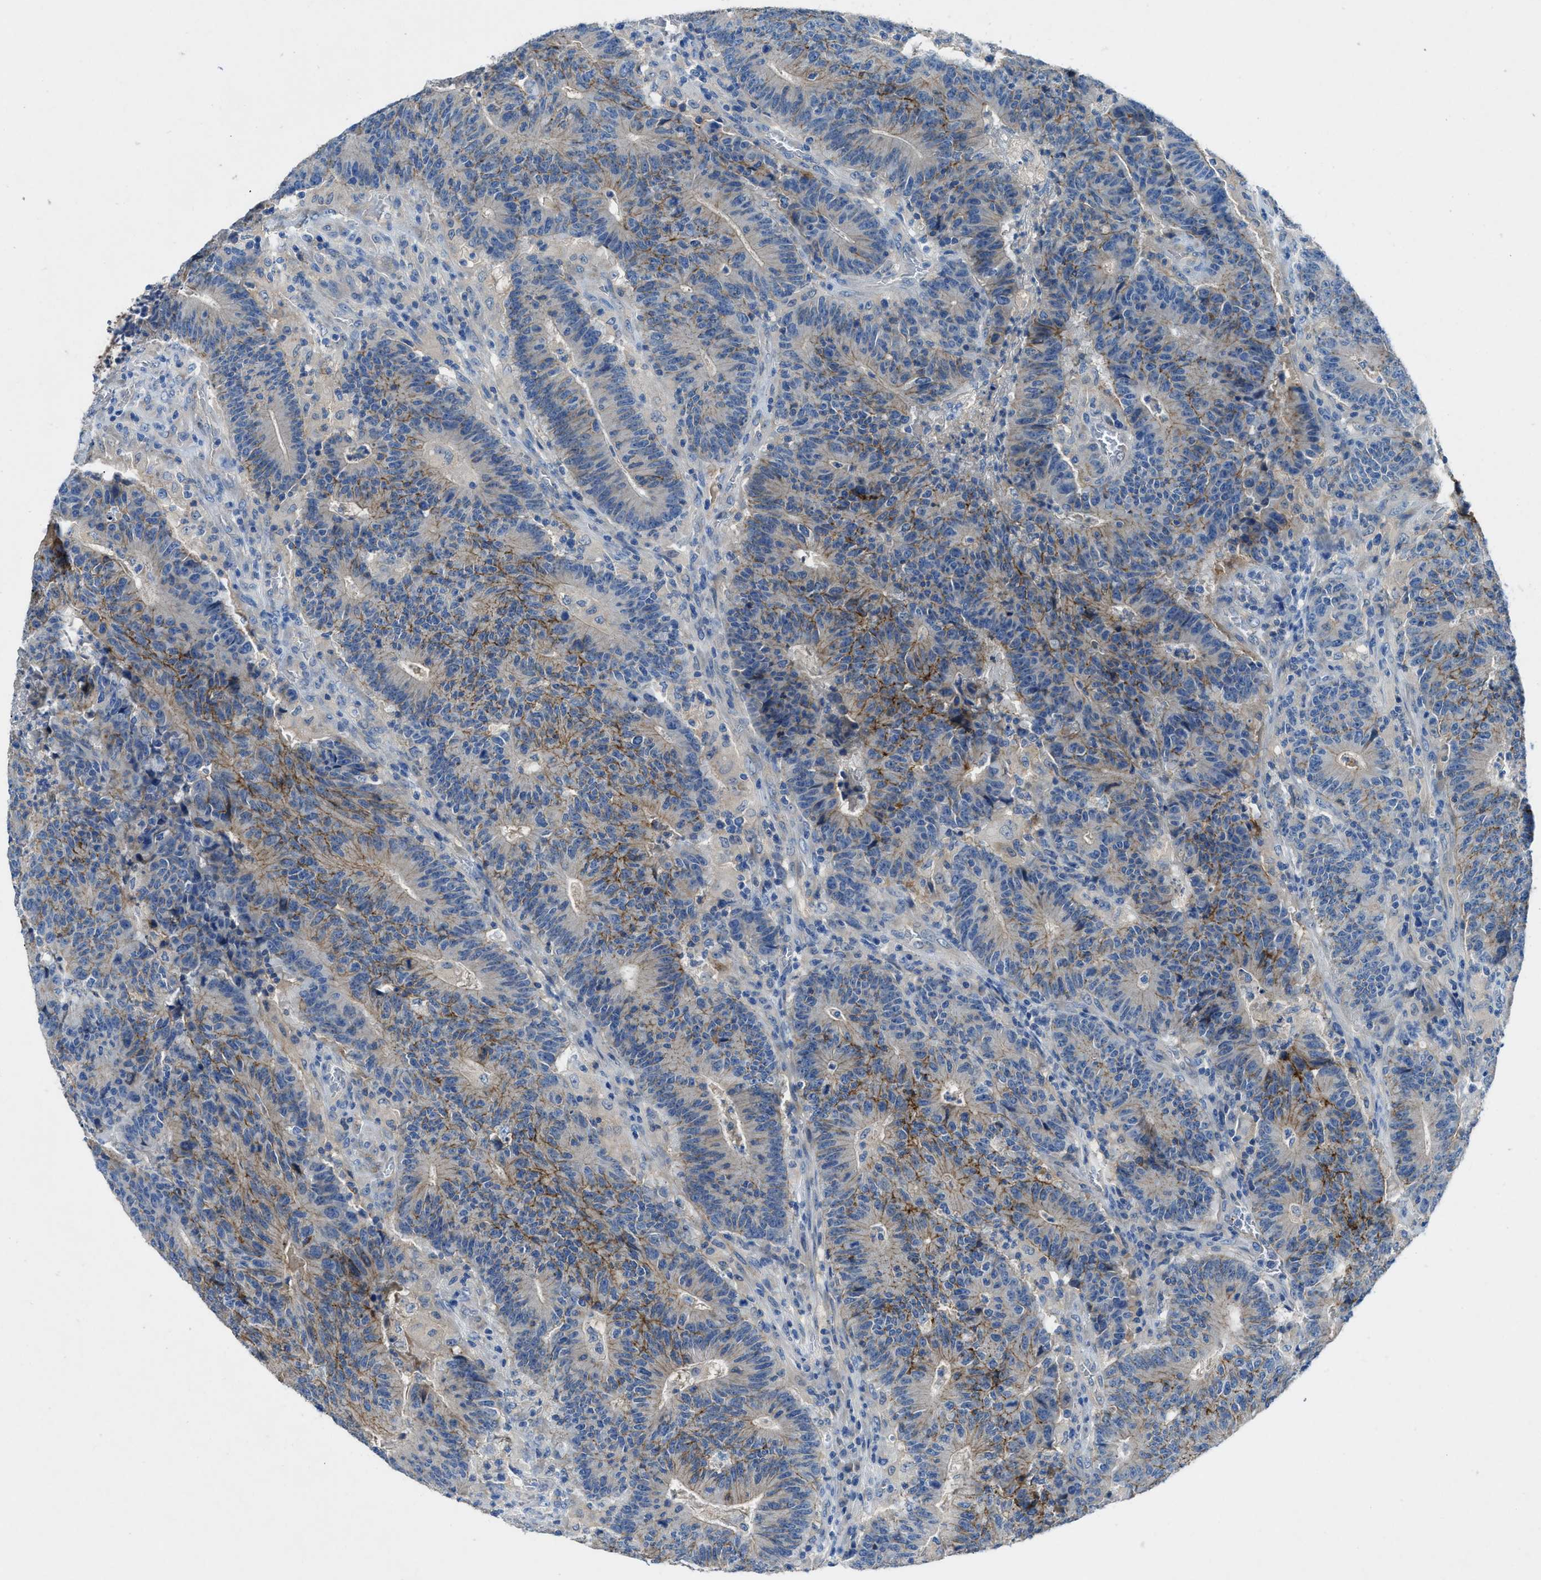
{"staining": {"intensity": "moderate", "quantity": "25%-75%", "location": "cytoplasmic/membranous"}, "tissue": "colorectal cancer", "cell_type": "Tumor cells", "image_type": "cancer", "snomed": [{"axis": "morphology", "description": "Normal tissue, NOS"}, {"axis": "morphology", "description": "Adenocarcinoma, NOS"}, {"axis": "topography", "description": "Colon"}], "caption": "Colorectal cancer stained with a protein marker demonstrates moderate staining in tumor cells.", "gene": "PTGFRN", "patient": {"sex": "female", "age": 75}}